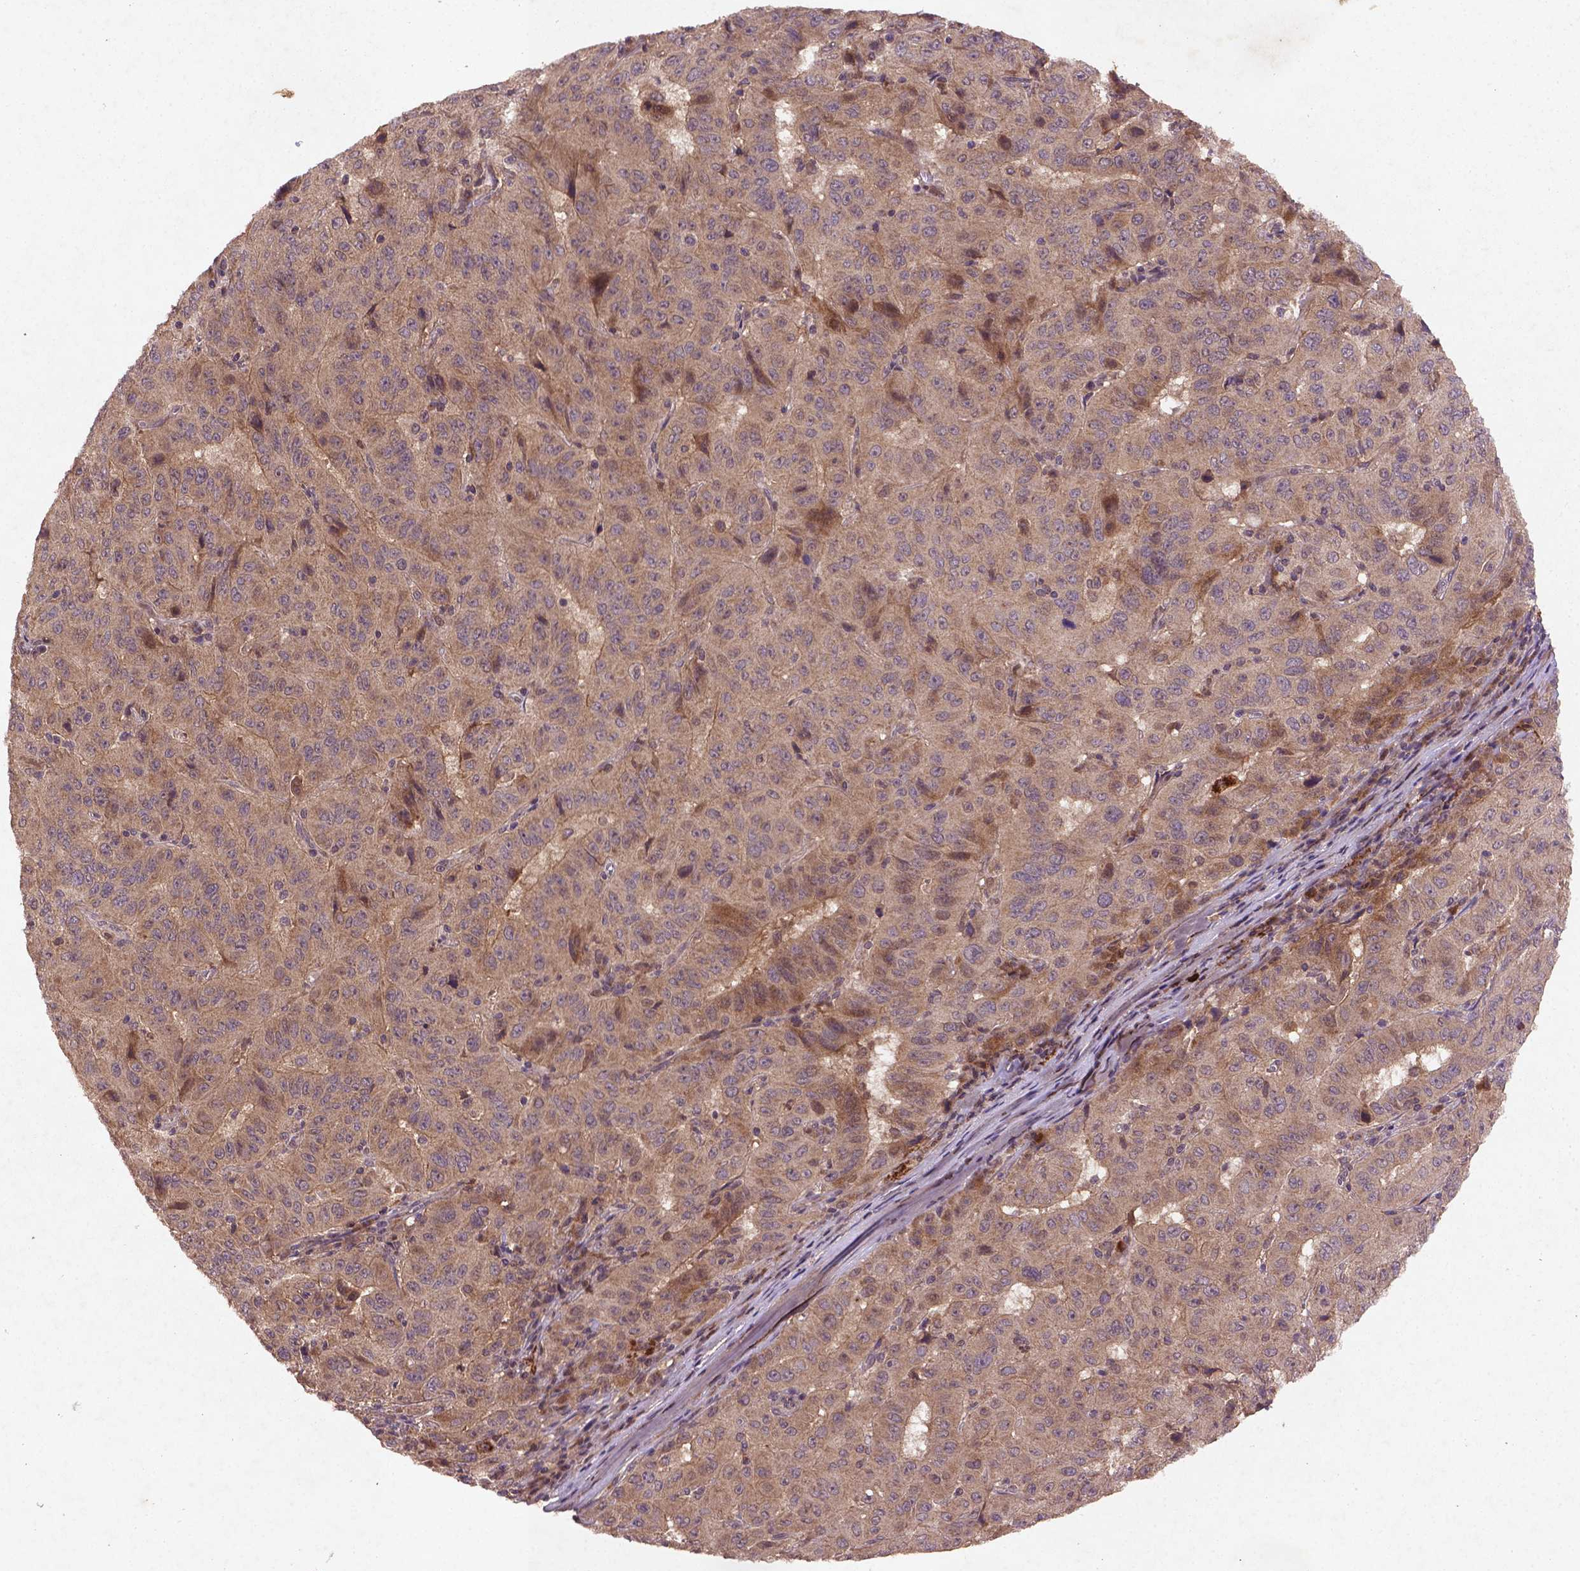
{"staining": {"intensity": "moderate", "quantity": "25%-75%", "location": "cytoplasmic/membranous"}, "tissue": "pancreatic cancer", "cell_type": "Tumor cells", "image_type": "cancer", "snomed": [{"axis": "morphology", "description": "Adenocarcinoma, NOS"}, {"axis": "topography", "description": "Pancreas"}], "caption": "Human pancreatic cancer stained with a brown dye exhibits moderate cytoplasmic/membranous positive positivity in approximately 25%-75% of tumor cells.", "gene": "NIPAL2", "patient": {"sex": "male", "age": 63}}